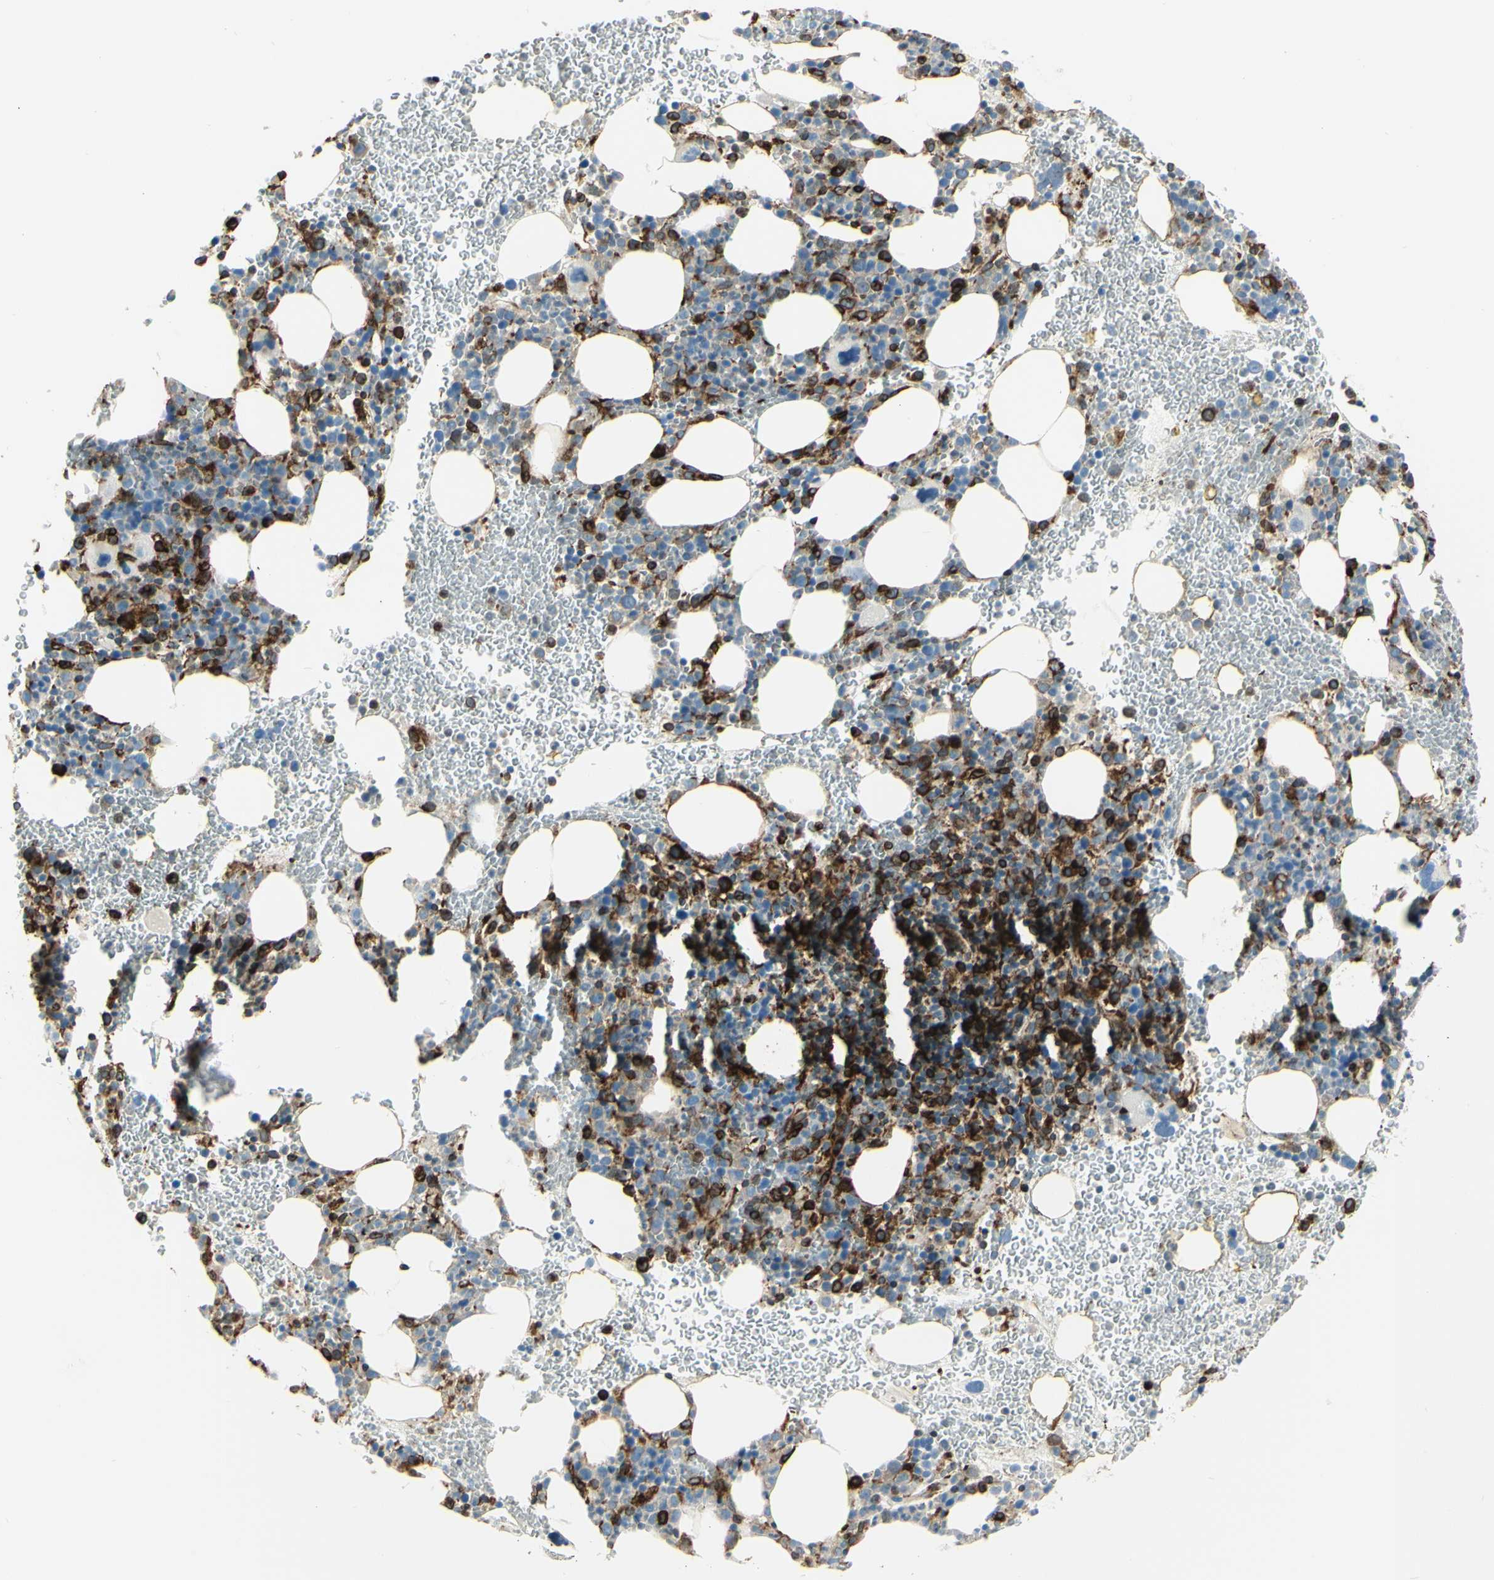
{"staining": {"intensity": "strong", "quantity": "25%-75%", "location": "cytoplasmic/membranous"}, "tissue": "bone marrow", "cell_type": "Hematopoietic cells", "image_type": "normal", "snomed": [{"axis": "morphology", "description": "Normal tissue, NOS"}, {"axis": "morphology", "description": "Inflammation, NOS"}, {"axis": "topography", "description": "Bone marrow"}], "caption": "The image displays staining of benign bone marrow, revealing strong cytoplasmic/membranous protein staining (brown color) within hematopoietic cells.", "gene": "CD74", "patient": {"sex": "female", "age": 54}}